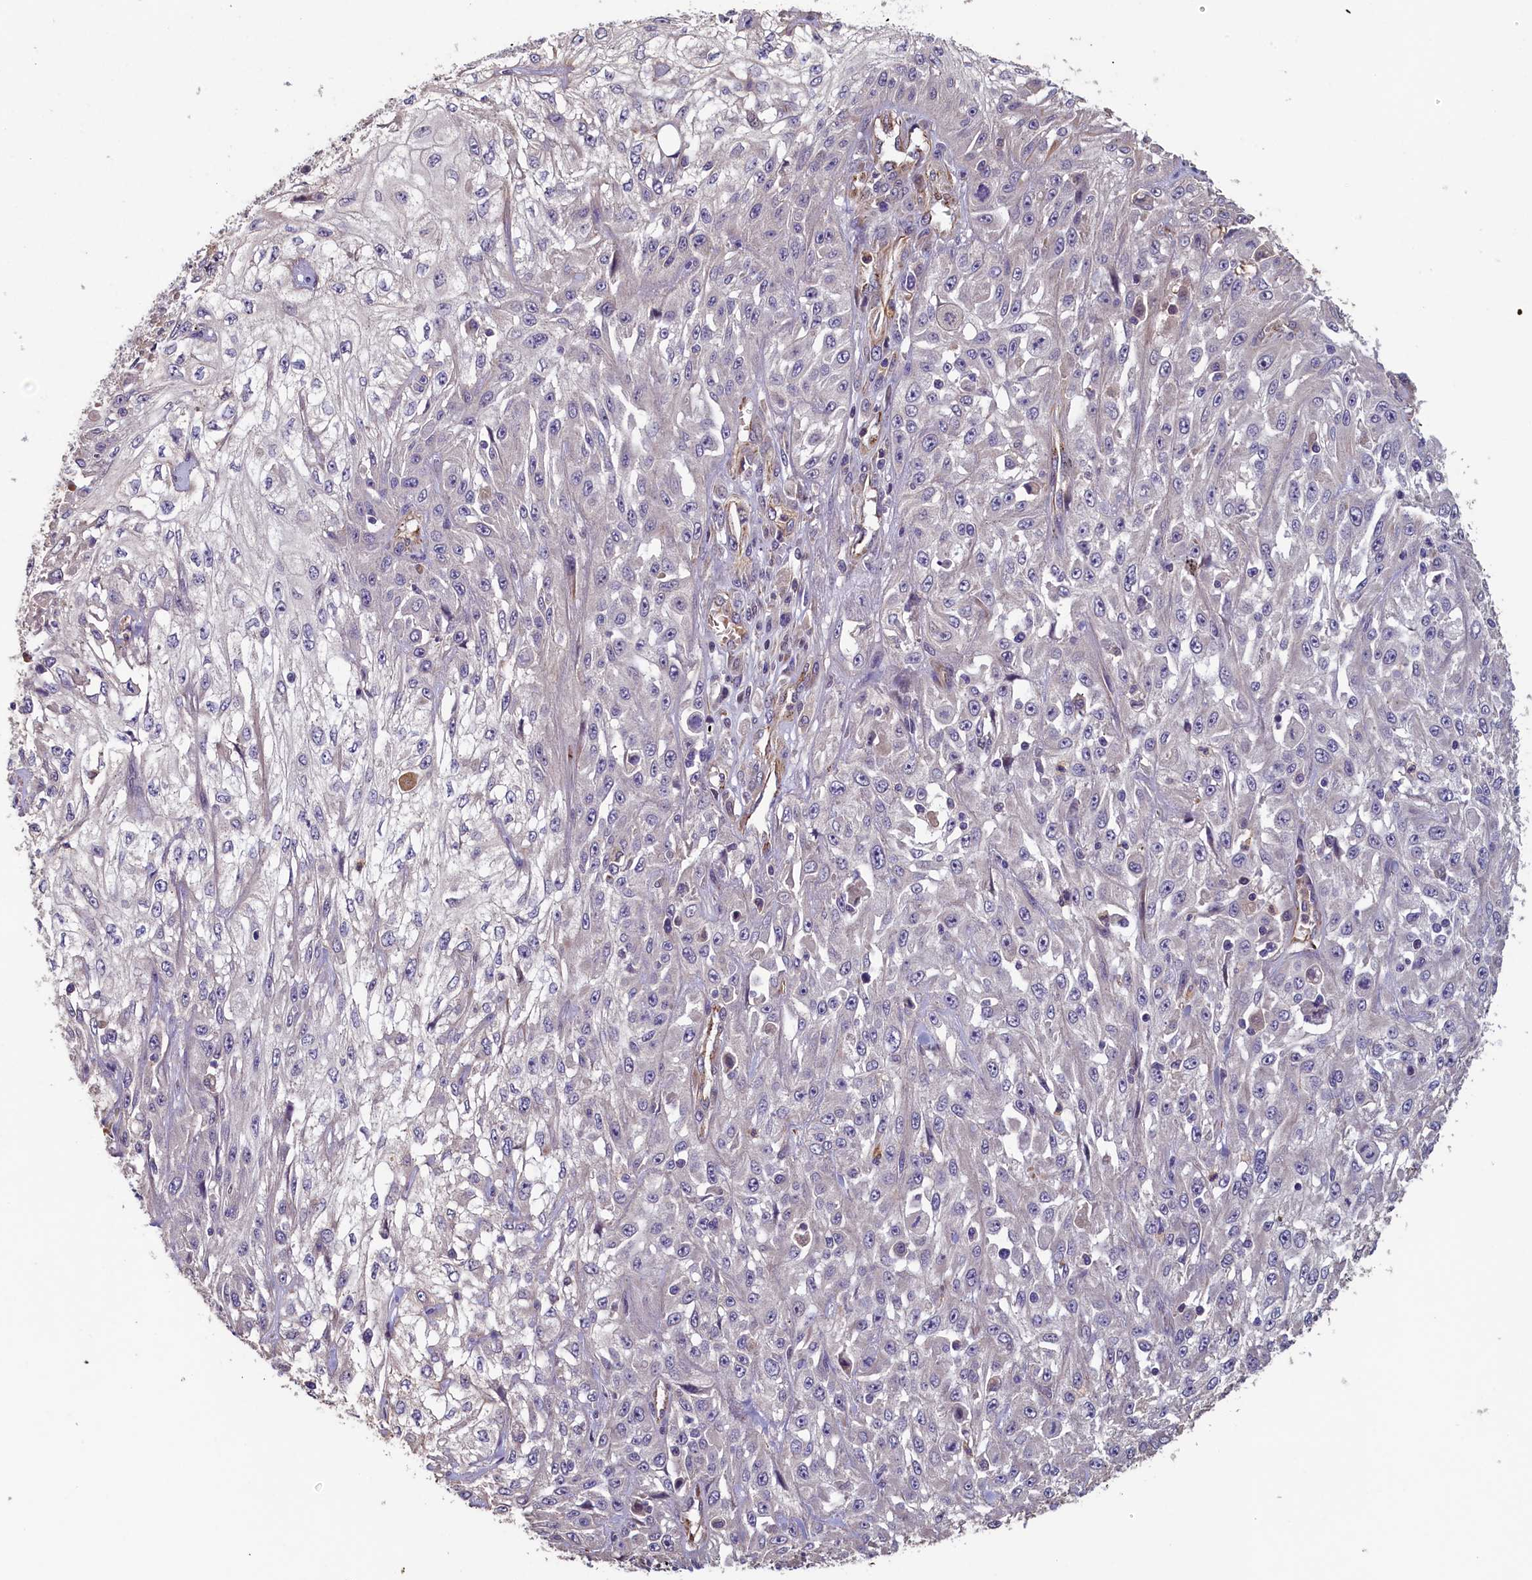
{"staining": {"intensity": "negative", "quantity": "none", "location": "none"}, "tissue": "skin cancer", "cell_type": "Tumor cells", "image_type": "cancer", "snomed": [{"axis": "morphology", "description": "Squamous cell carcinoma, NOS"}, {"axis": "morphology", "description": "Squamous cell carcinoma, metastatic, NOS"}, {"axis": "topography", "description": "Skin"}, {"axis": "topography", "description": "Lymph node"}], "caption": "A histopathology image of human metastatic squamous cell carcinoma (skin) is negative for staining in tumor cells.", "gene": "ACSBG1", "patient": {"sex": "male", "age": 75}}